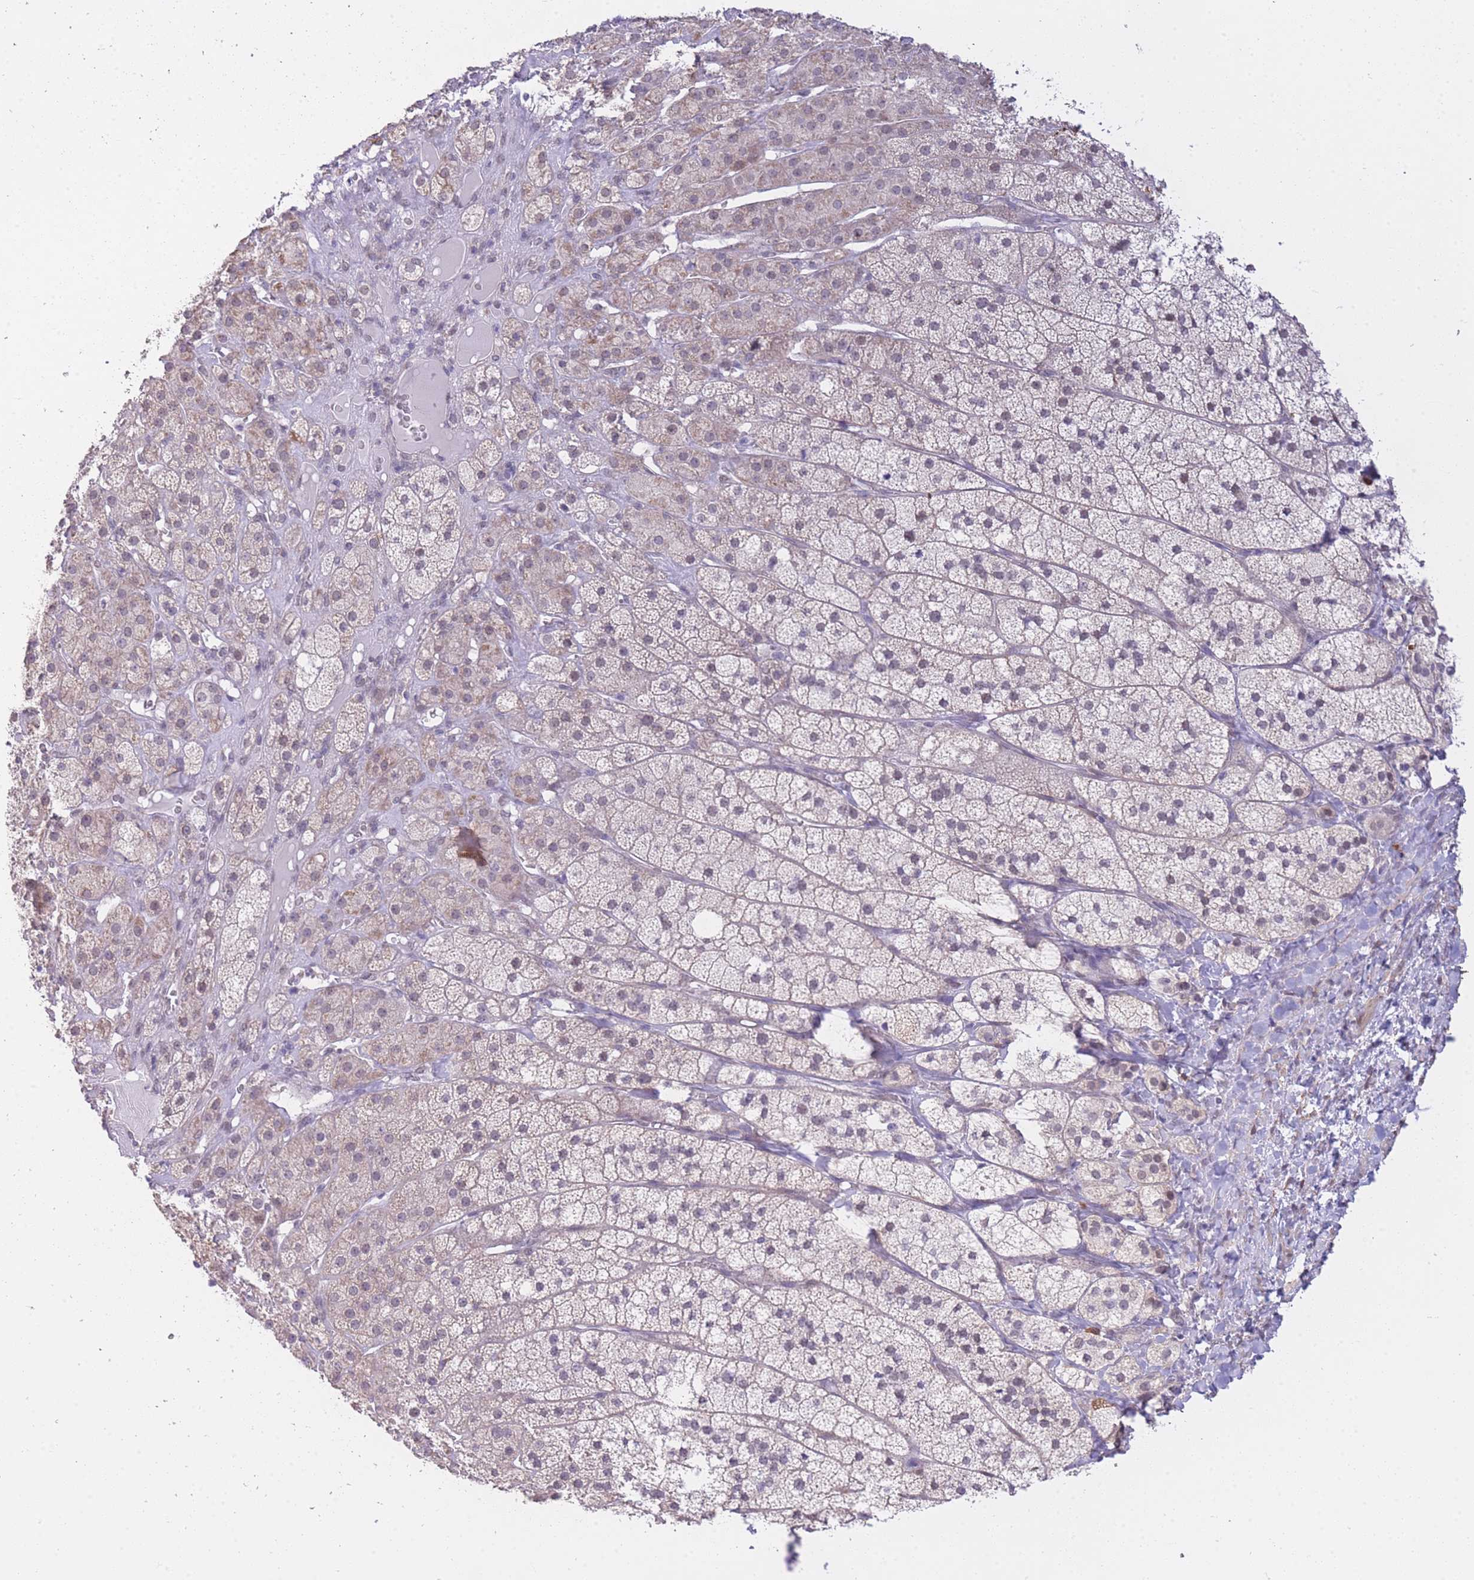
{"staining": {"intensity": "weak", "quantity": "25%-75%", "location": "cytoplasmic/membranous"}, "tissue": "adrenal gland", "cell_type": "Glandular cells", "image_type": "normal", "snomed": [{"axis": "morphology", "description": "Normal tissue, NOS"}, {"axis": "topography", "description": "Adrenal gland"}], "caption": "A high-resolution histopathology image shows IHC staining of normal adrenal gland, which exhibits weak cytoplasmic/membranous expression in about 25%-75% of glandular cells.", "gene": "CTBP1", "patient": {"sex": "female", "age": 52}}